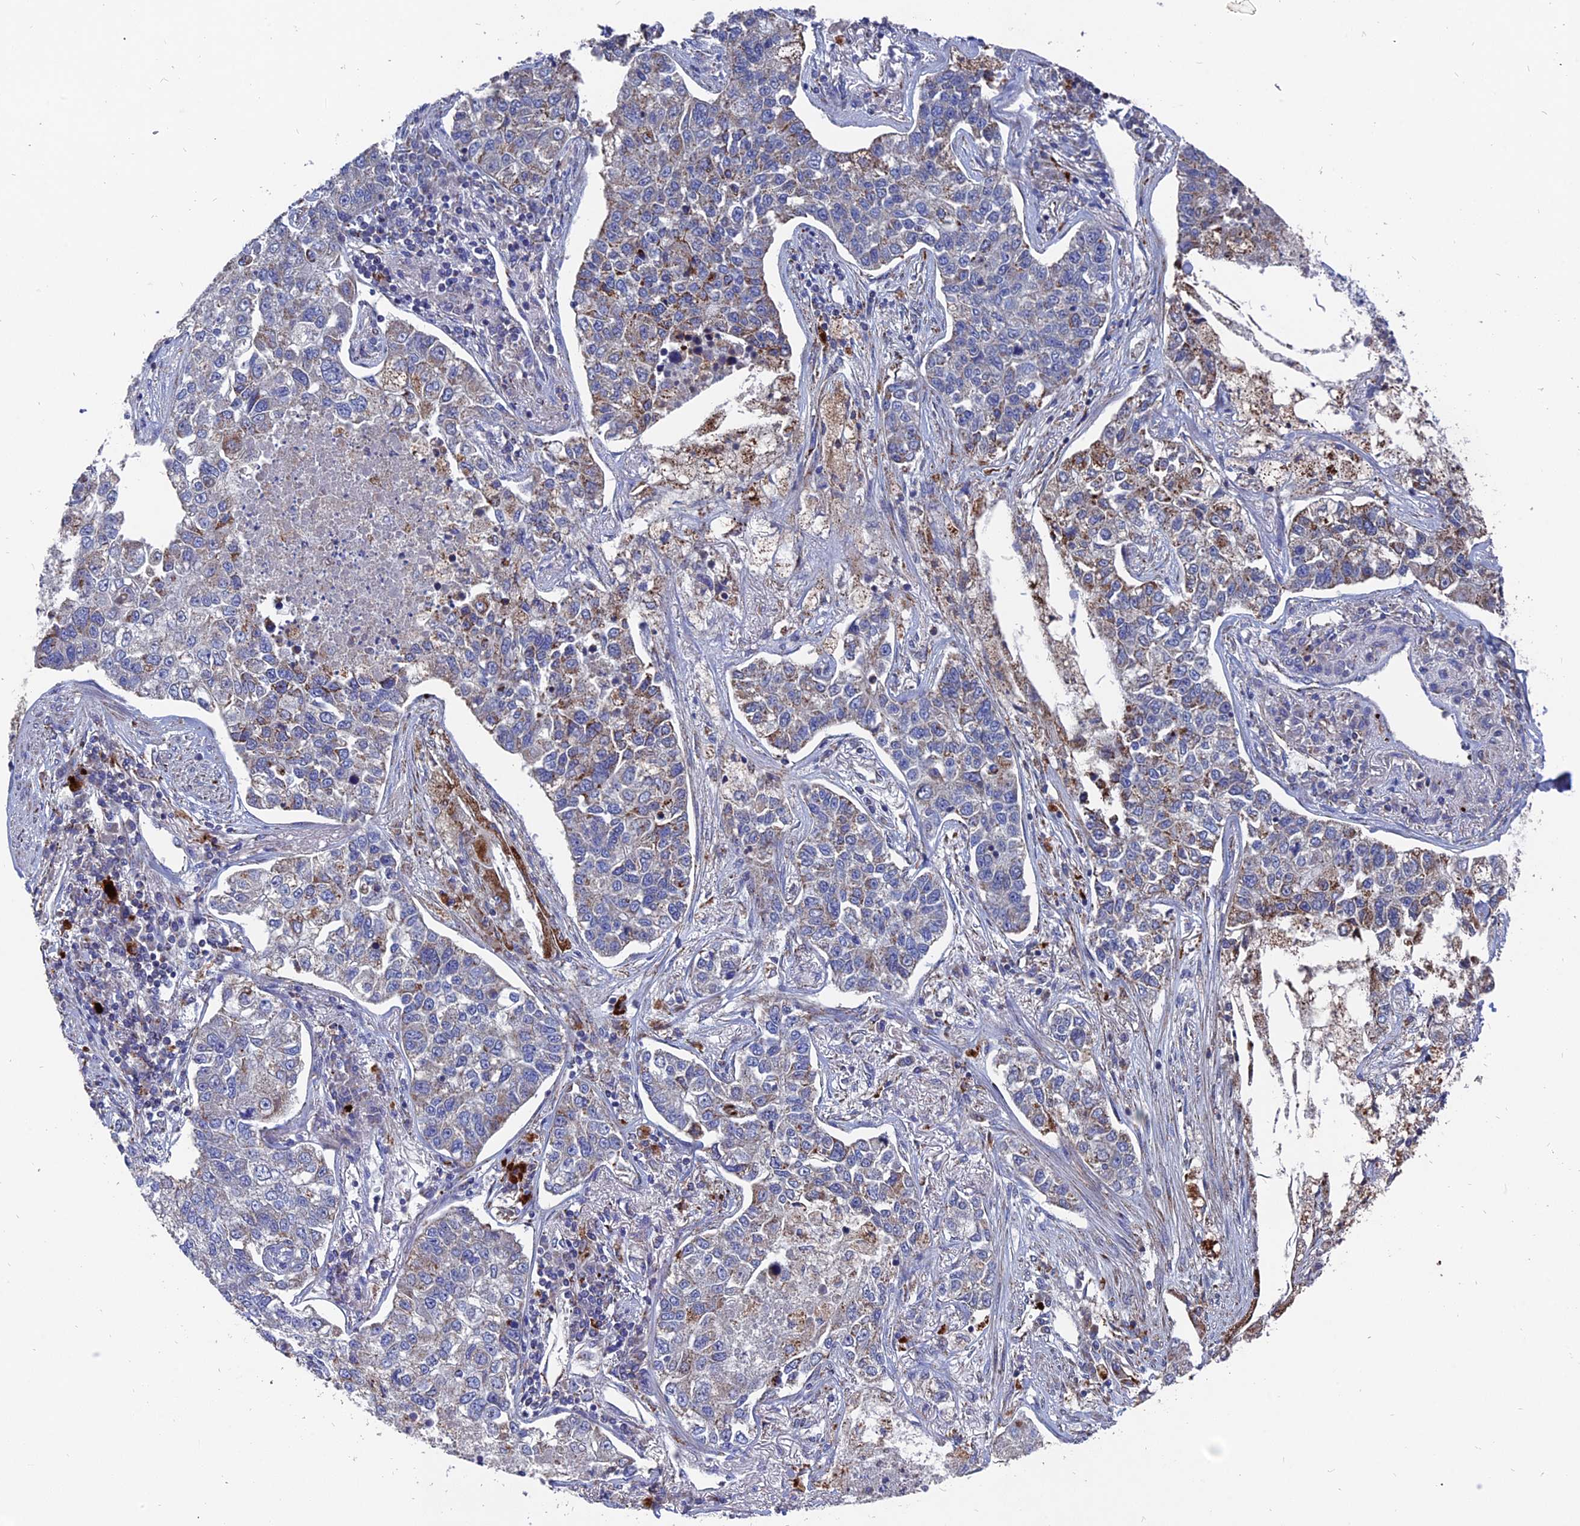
{"staining": {"intensity": "moderate", "quantity": "<25%", "location": "cytoplasmic/membranous"}, "tissue": "lung cancer", "cell_type": "Tumor cells", "image_type": "cancer", "snomed": [{"axis": "morphology", "description": "Adenocarcinoma, NOS"}, {"axis": "topography", "description": "Lung"}], "caption": "About <25% of tumor cells in human adenocarcinoma (lung) show moderate cytoplasmic/membranous protein staining as visualized by brown immunohistochemical staining.", "gene": "TGFA", "patient": {"sex": "male", "age": 49}}